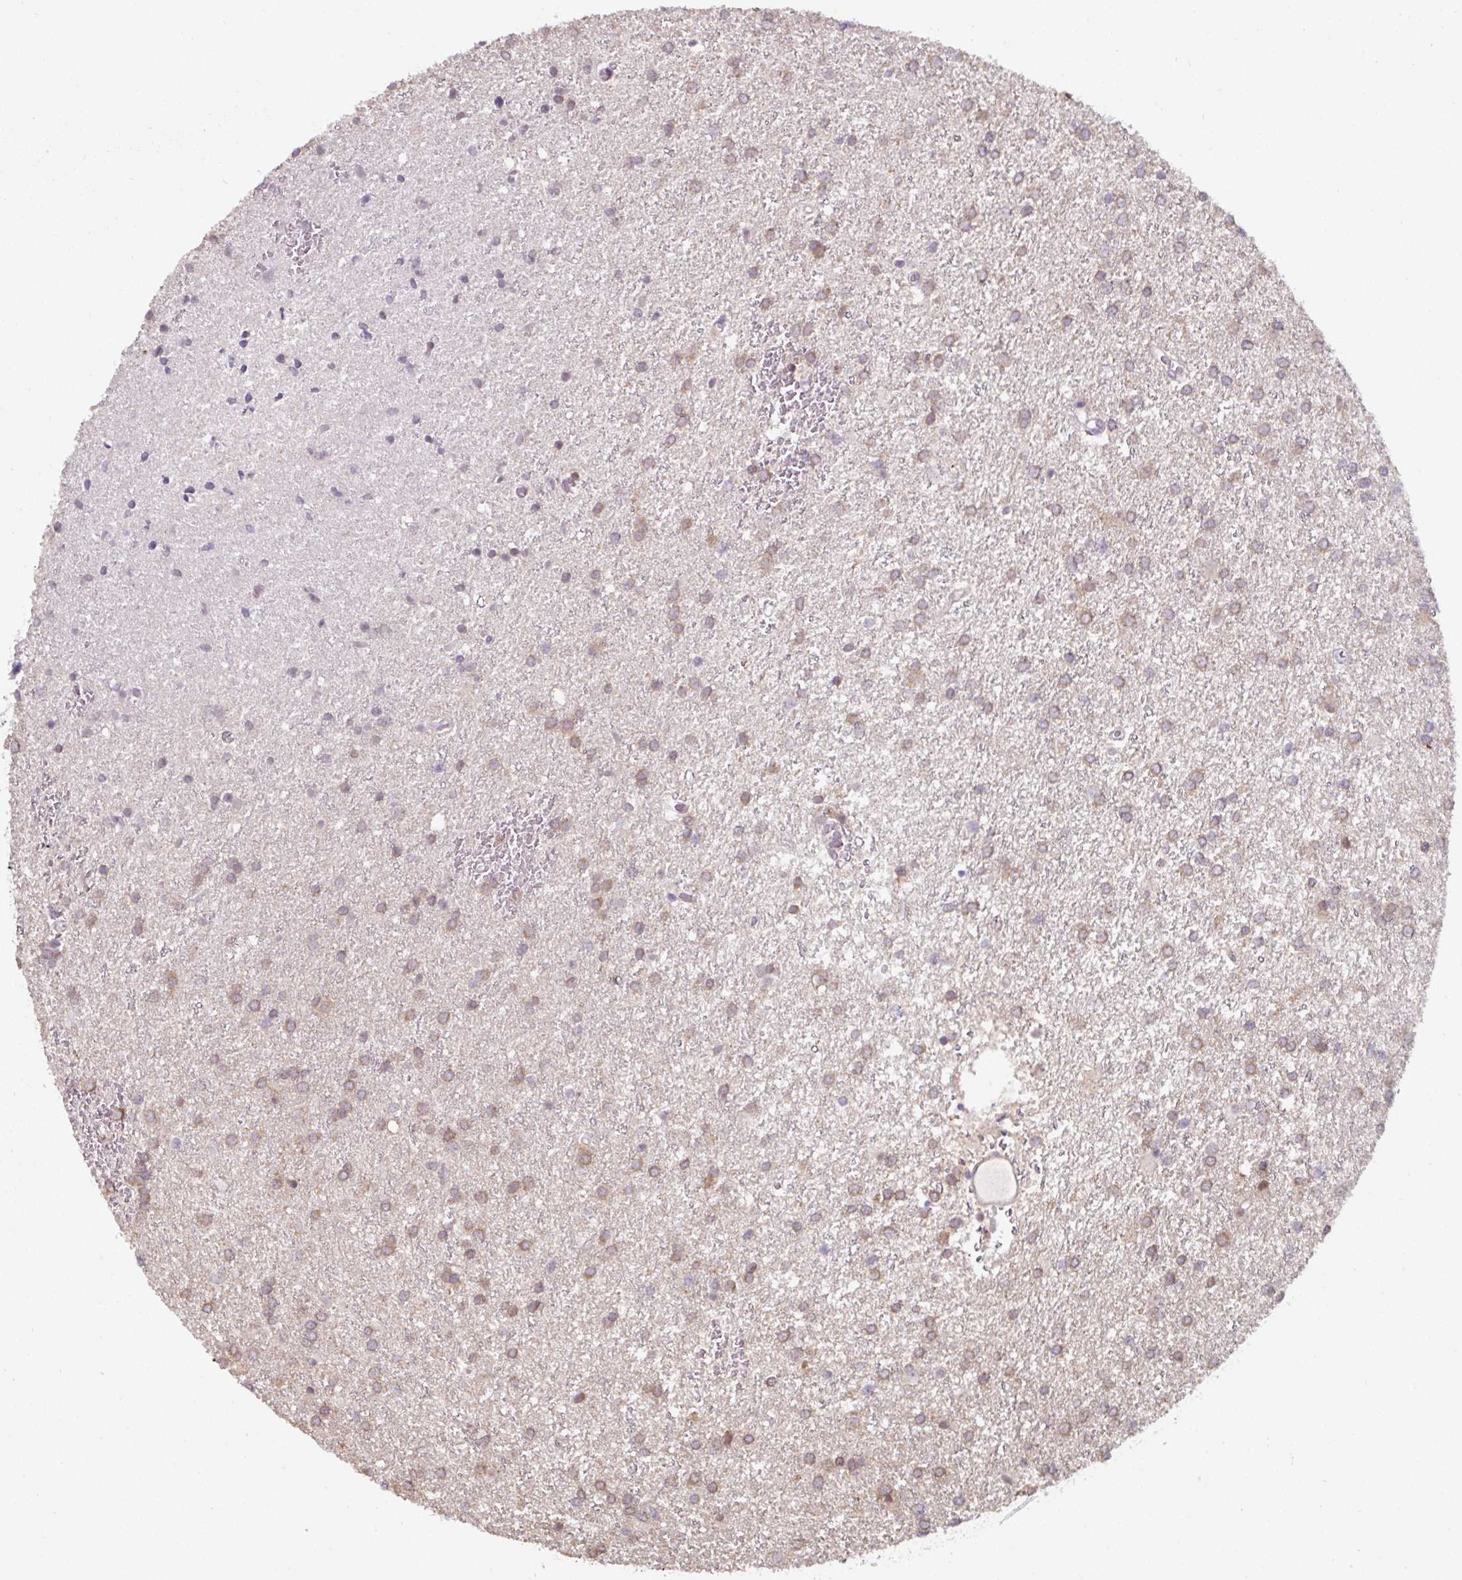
{"staining": {"intensity": "moderate", "quantity": "25%-75%", "location": "cytoplasmic/membranous"}, "tissue": "glioma", "cell_type": "Tumor cells", "image_type": "cancer", "snomed": [{"axis": "morphology", "description": "Glioma, malignant, High grade"}, {"axis": "topography", "description": "Brain"}], "caption": "Immunohistochemistry of malignant glioma (high-grade) reveals medium levels of moderate cytoplasmic/membranous positivity in approximately 25%-75% of tumor cells.", "gene": "ST13", "patient": {"sex": "female", "age": 50}}